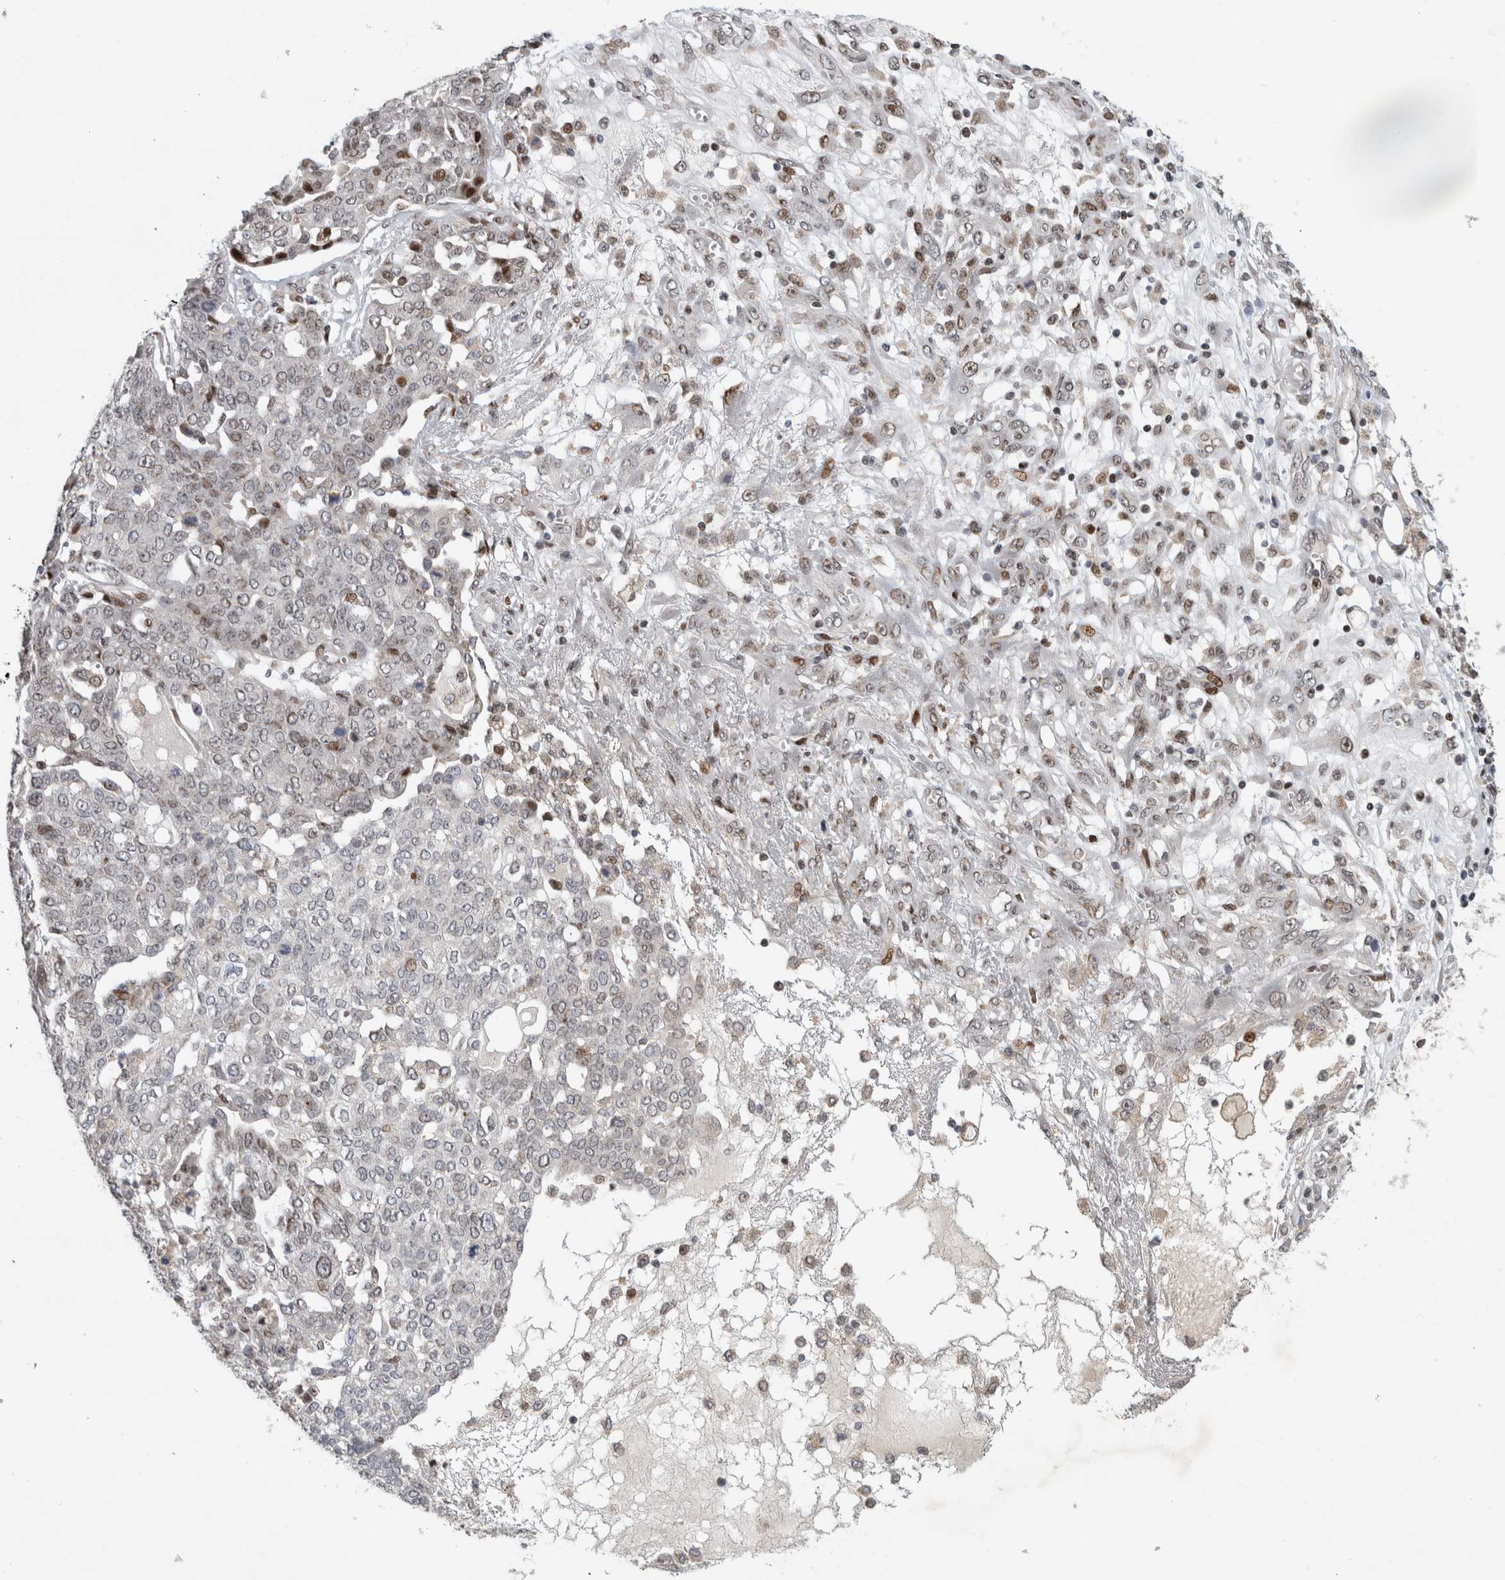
{"staining": {"intensity": "moderate", "quantity": "<25%", "location": "nuclear"}, "tissue": "ovarian cancer", "cell_type": "Tumor cells", "image_type": "cancer", "snomed": [{"axis": "morphology", "description": "Cystadenocarcinoma, serous, NOS"}, {"axis": "topography", "description": "Soft tissue"}, {"axis": "topography", "description": "Ovary"}], "caption": "Serous cystadenocarcinoma (ovarian) stained with IHC exhibits moderate nuclear staining in approximately <25% of tumor cells. The staining was performed using DAB (3,3'-diaminobenzidine) to visualize the protein expression in brown, while the nuclei were stained in blue with hematoxylin (Magnification: 20x).", "gene": "C8orf58", "patient": {"sex": "female", "age": 57}}